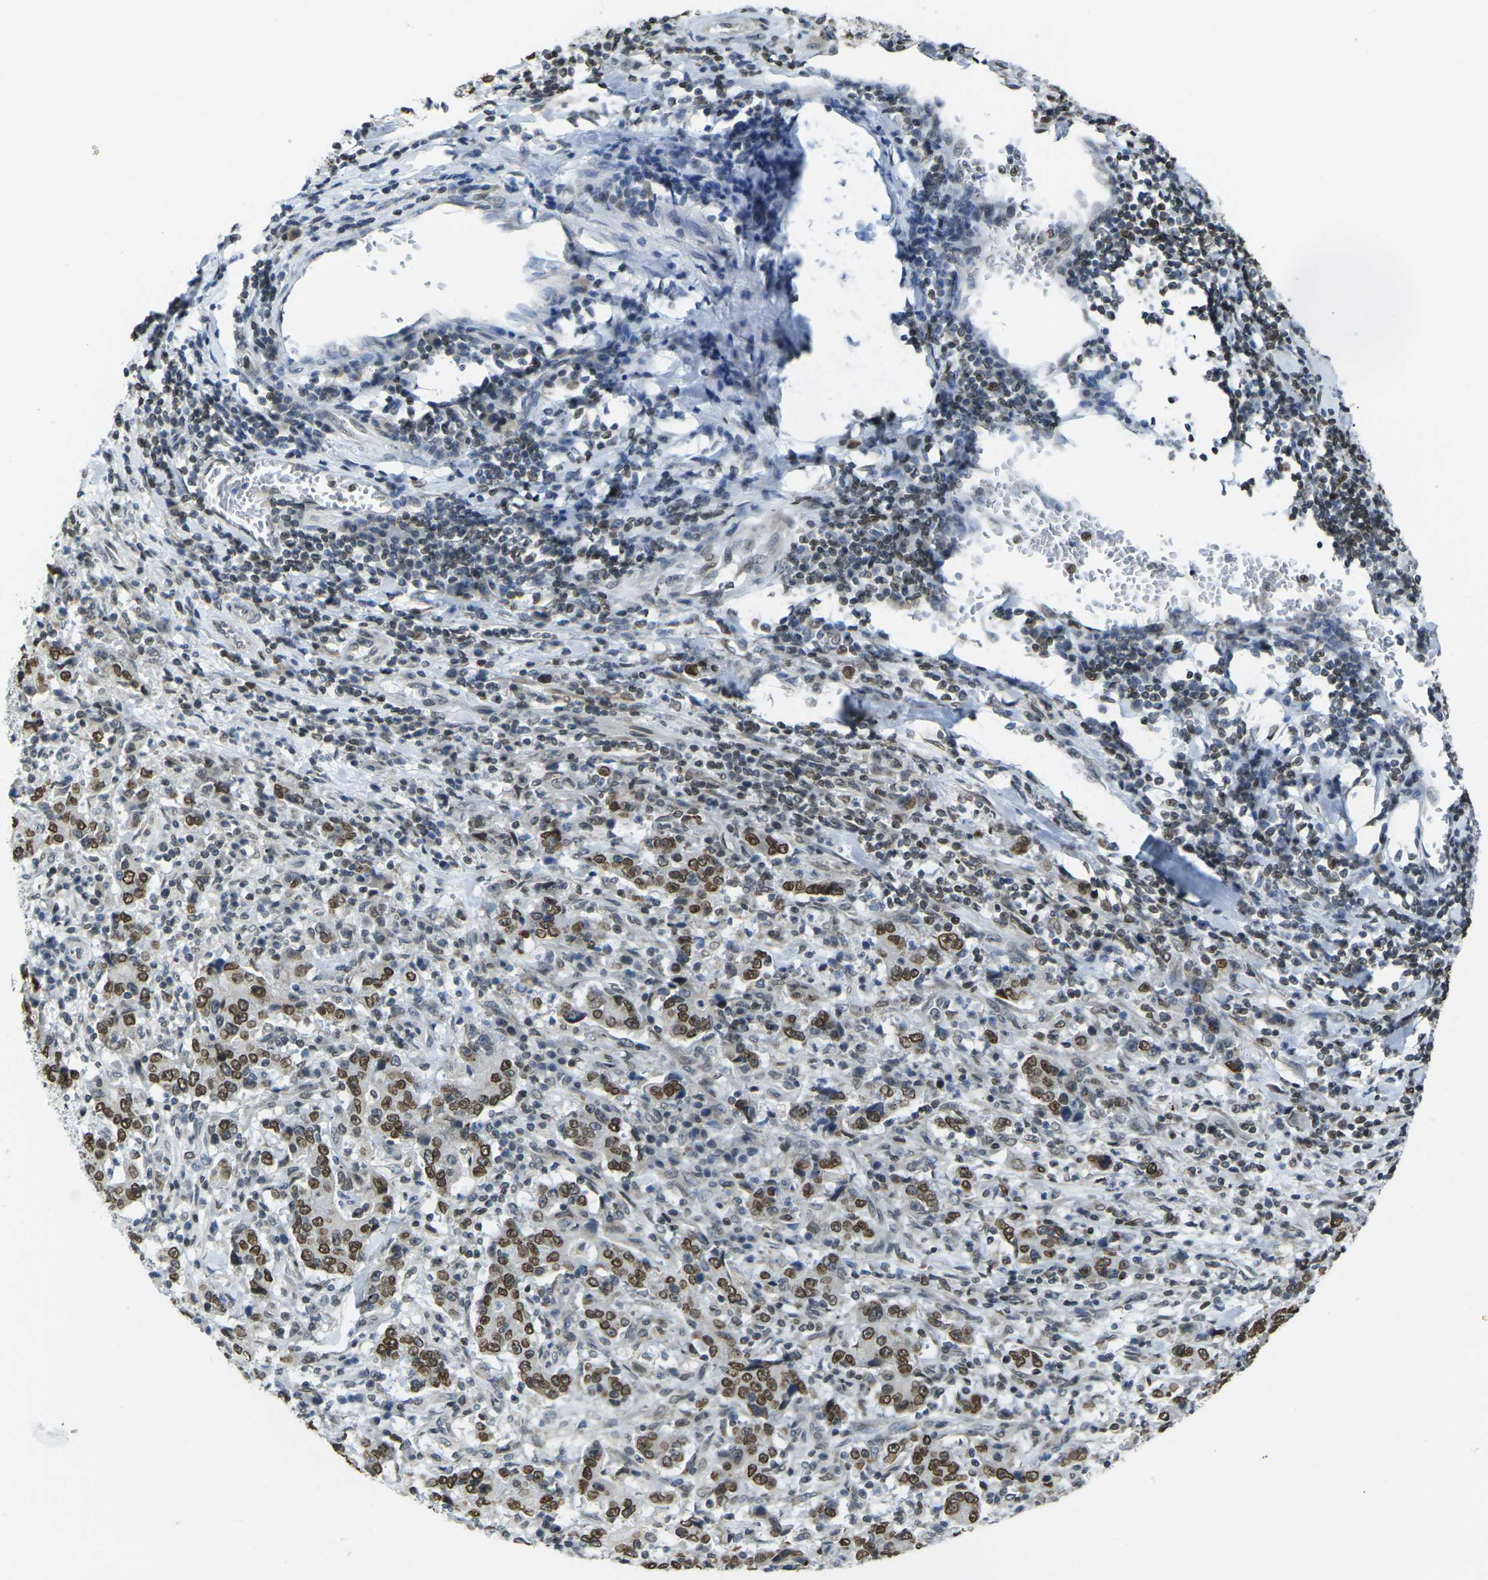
{"staining": {"intensity": "strong", "quantity": "25%-75%", "location": "cytoplasmic/membranous,nuclear"}, "tissue": "stomach cancer", "cell_type": "Tumor cells", "image_type": "cancer", "snomed": [{"axis": "morphology", "description": "Normal tissue, NOS"}, {"axis": "morphology", "description": "Adenocarcinoma, NOS"}, {"axis": "topography", "description": "Stomach, upper"}, {"axis": "topography", "description": "Stomach"}], "caption": "A histopathology image of human stomach cancer (adenocarcinoma) stained for a protein exhibits strong cytoplasmic/membranous and nuclear brown staining in tumor cells. (DAB (3,3'-diaminobenzidine) = brown stain, brightfield microscopy at high magnification).", "gene": "BRDT", "patient": {"sex": "male", "age": 59}}